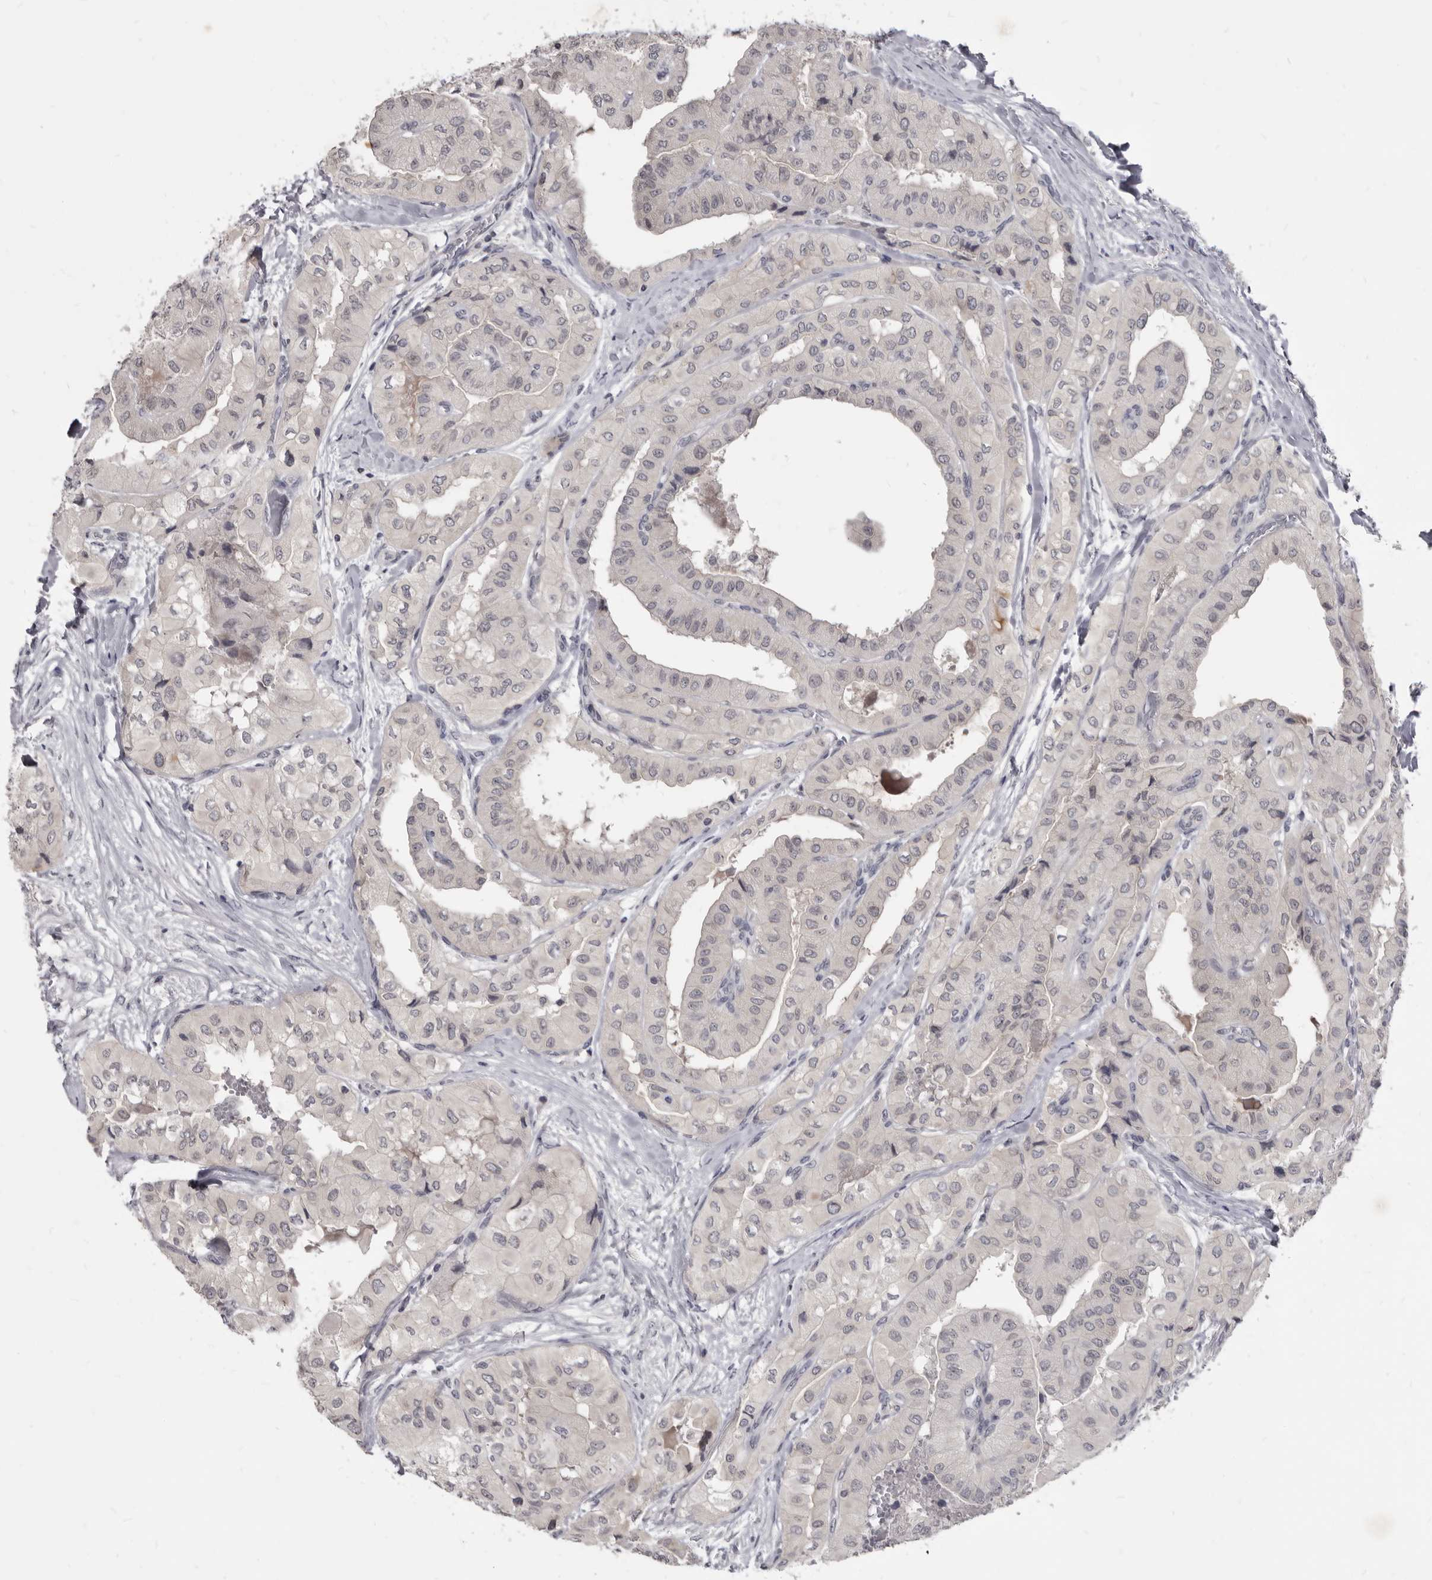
{"staining": {"intensity": "negative", "quantity": "none", "location": "none"}, "tissue": "thyroid cancer", "cell_type": "Tumor cells", "image_type": "cancer", "snomed": [{"axis": "morphology", "description": "Papillary adenocarcinoma, NOS"}, {"axis": "topography", "description": "Thyroid gland"}], "caption": "The photomicrograph exhibits no significant positivity in tumor cells of thyroid papillary adenocarcinoma.", "gene": "SULT1E1", "patient": {"sex": "female", "age": 59}}